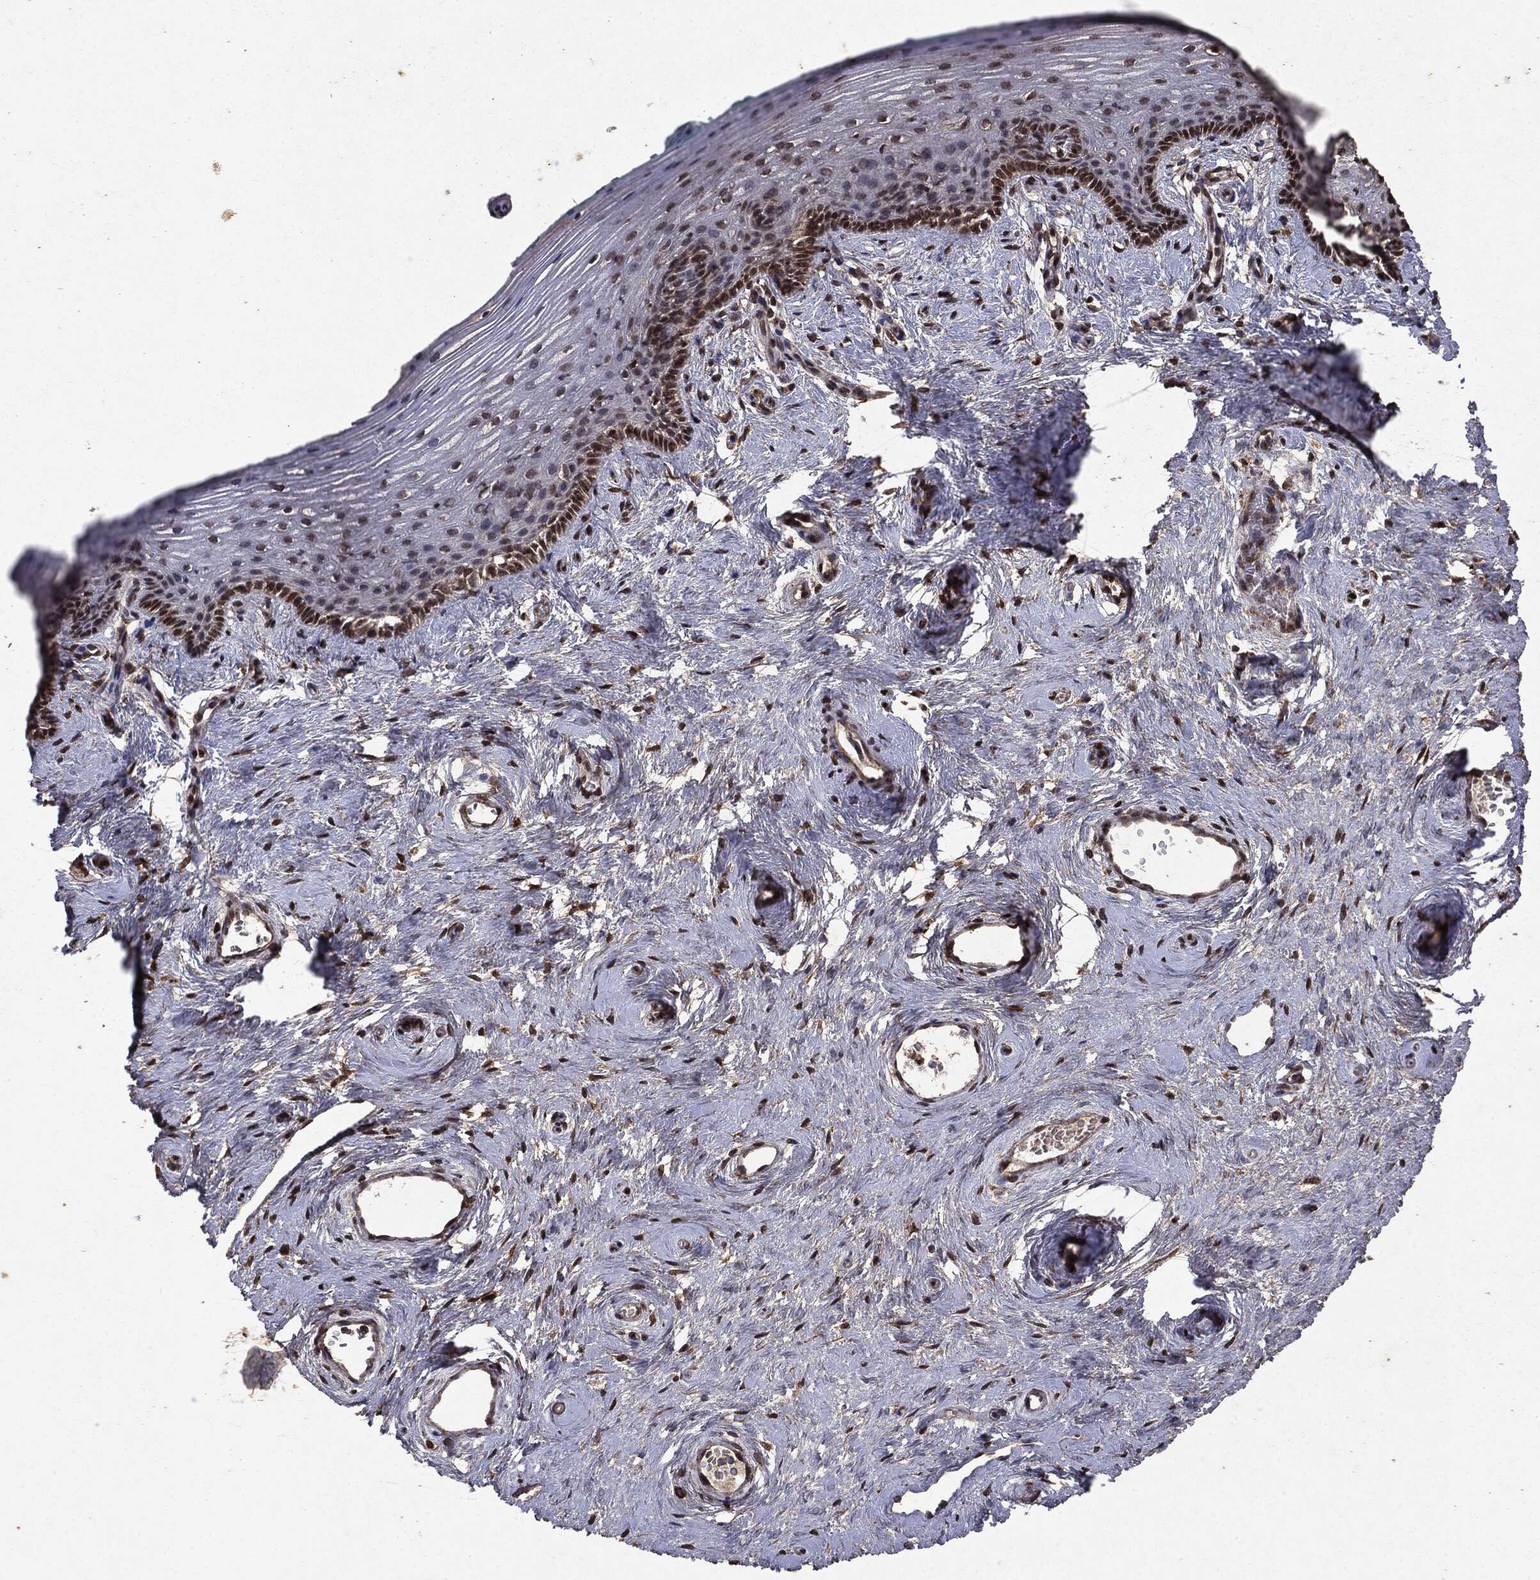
{"staining": {"intensity": "moderate", "quantity": "25%-75%", "location": "nuclear"}, "tissue": "vagina", "cell_type": "Squamous epithelial cells", "image_type": "normal", "snomed": [{"axis": "morphology", "description": "Normal tissue, NOS"}, {"axis": "topography", "description": "Vagina"}], "caption": "A brown stain shows moderate nuclear staining of a protein in squamous epithelial cells of normal vagina.", "gene": "PEBP1", "patient": {"sex": "female", "age": 45}}